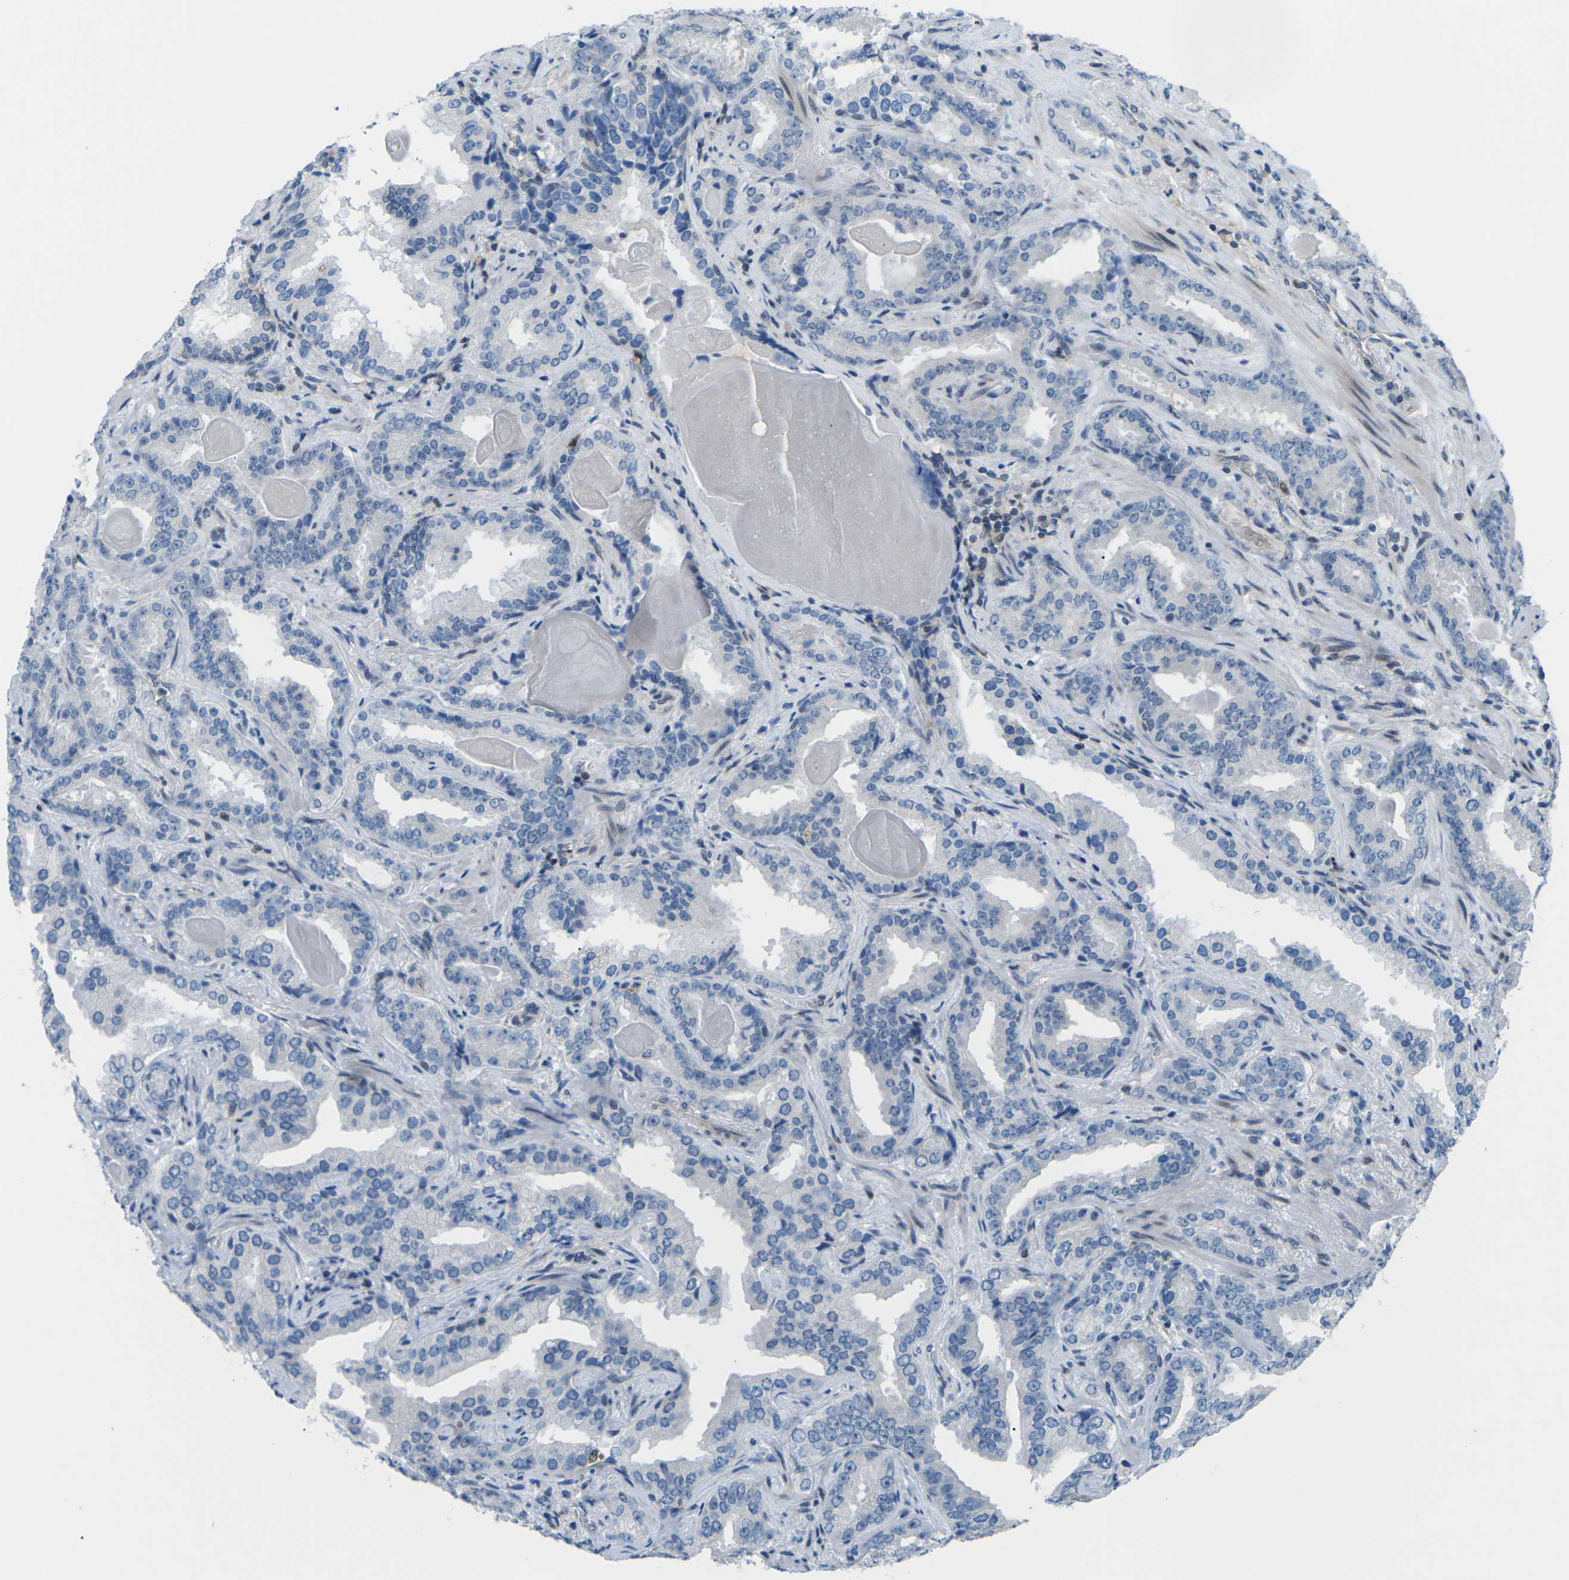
{"staining": {"intensity": "negative", "quantity": "none", "location": "none"}, "tissue": "prostate cancer", "cell_type": "Tumor cells", "image_type": "cancer", "snomed": [{"axis": "morphology", "description": "Adenocarcinoma, Low grade"}, {"axis": "topography", "description": "Prostate"}], "caption": "Immunohistochemistry (IHC) photomicrograph of human prostate cancer (low-grade adenocarcinoma) stained for a protein (brown), which exhibits no expression in tumor cells.", "gene": "MBNL1", "patient": {"sex": "male", "age": 60}}